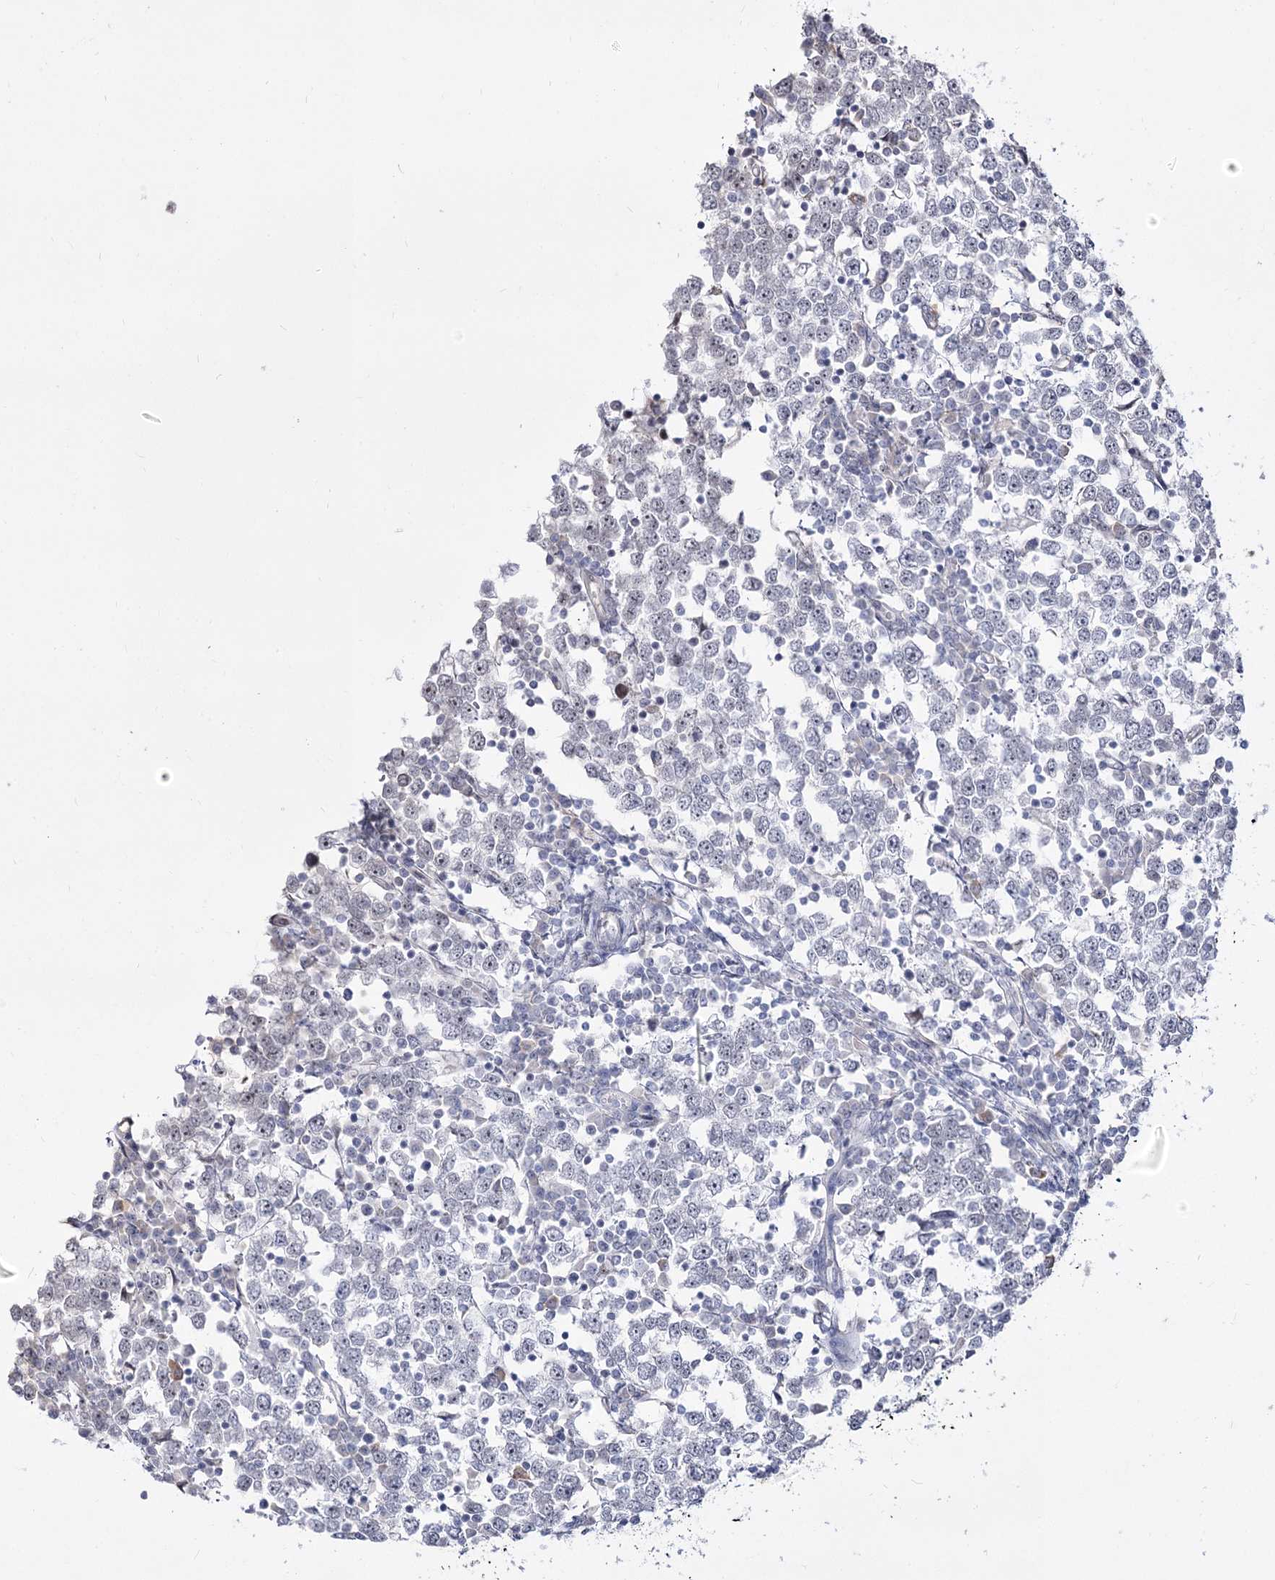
{"staining": {"intensity": "negative", "quantity": "none", "location": "none"}, "tissue": "testis cancer", "cell_type": "Tumor cells", "image_type": "cancer", "snomed": [{"axis": "morphology", "description": "Seminoma, NOS"}, {"axis": "topography", "description": "Testis"}], "caption": "Tumor cells show no significant protein staining in testis cancer.", "gene": "DDX50", "patient": {"sex": "male", "age": 65}}